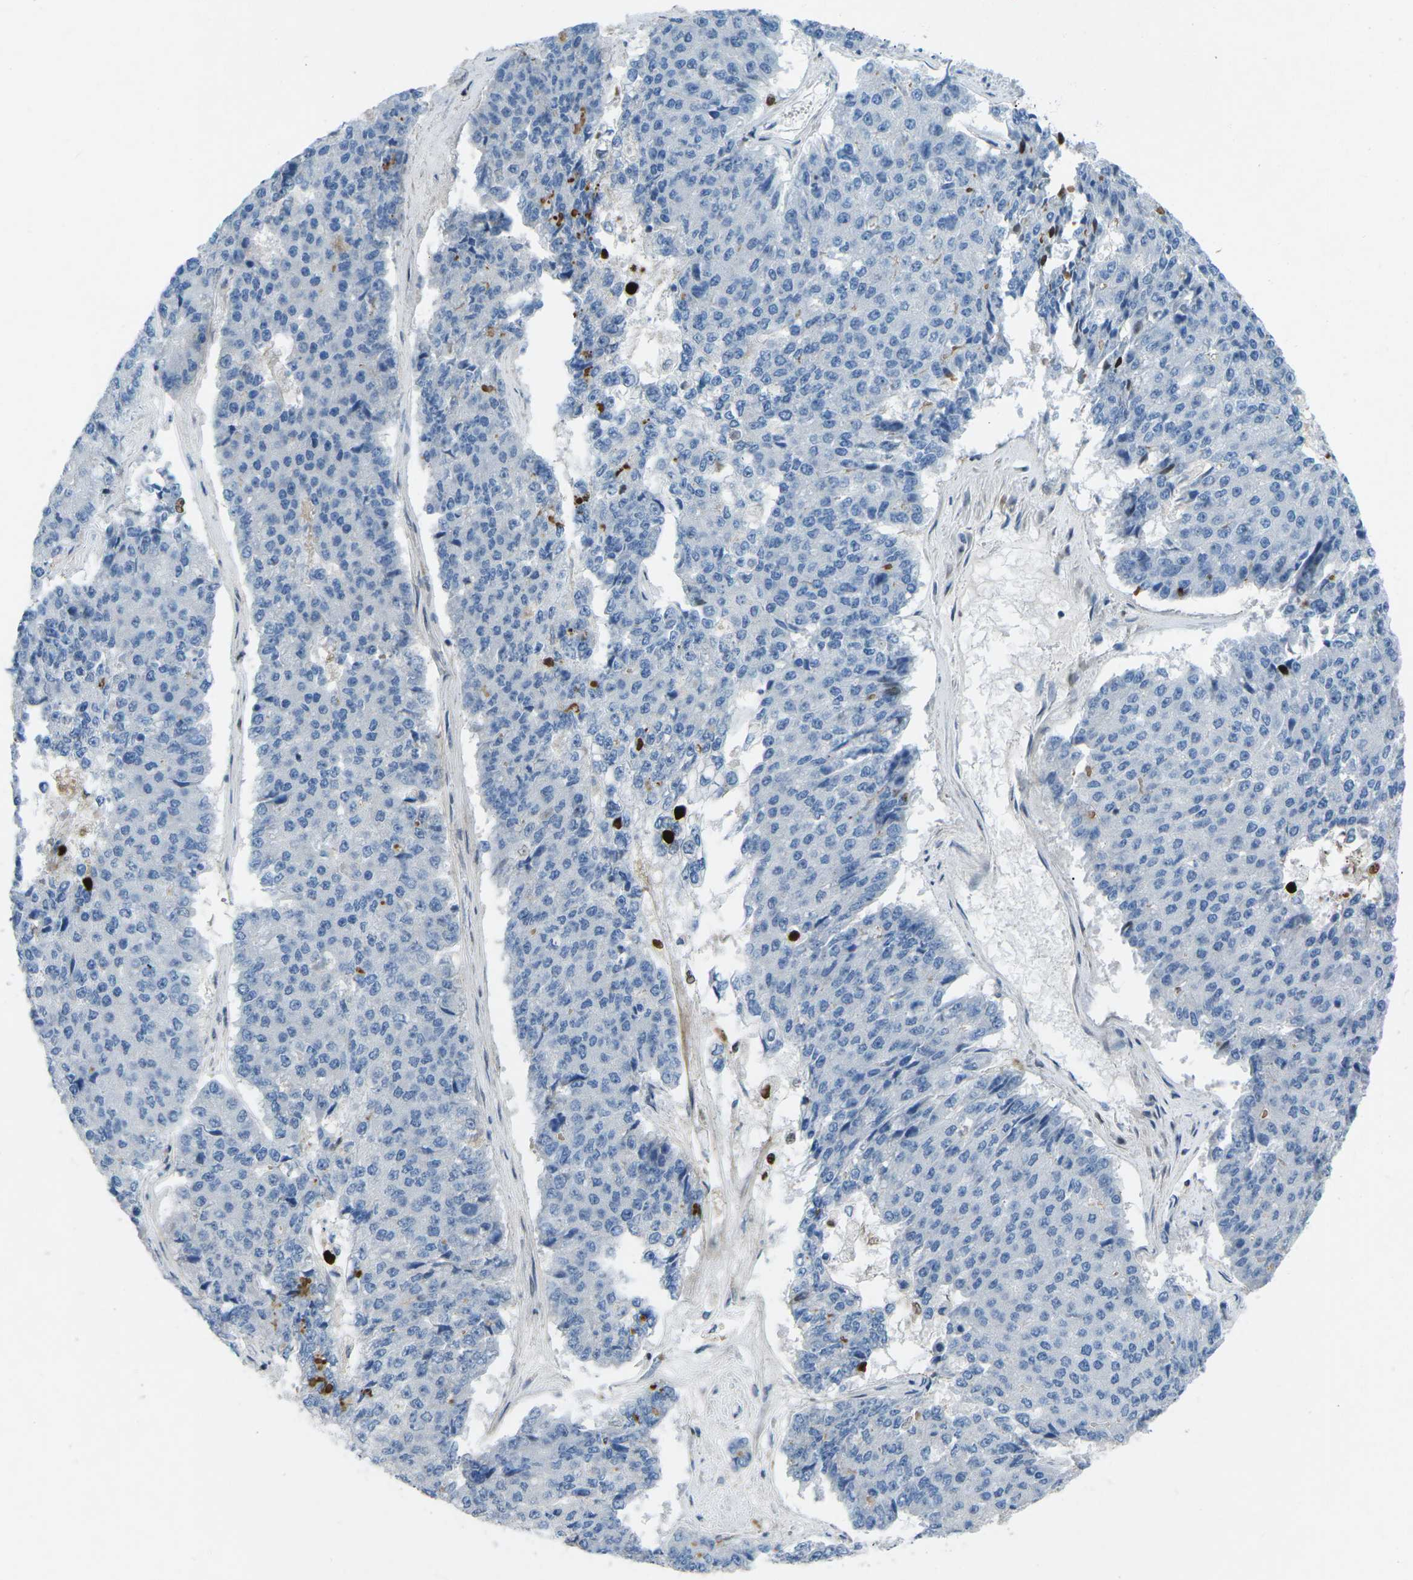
{"staining": {"intensity": "negative", "quantity": "none", "location": "none"}, "tissue": "pancreatic cancer", "cell_type": "Tumor cells", "image_type": "cancer", "snomed": [{"axis": "morphology", "description": "Adenocarcinoma, NOS"}, {"axis": "topography", "description": "Pancreas"}], "caption": "The micrograph exhibits no staining of tumor cells in pancreatic cancer (adenocarcinoma).", "gene": "MBNL1", "patient": {"sex": "male", "age": 50}}